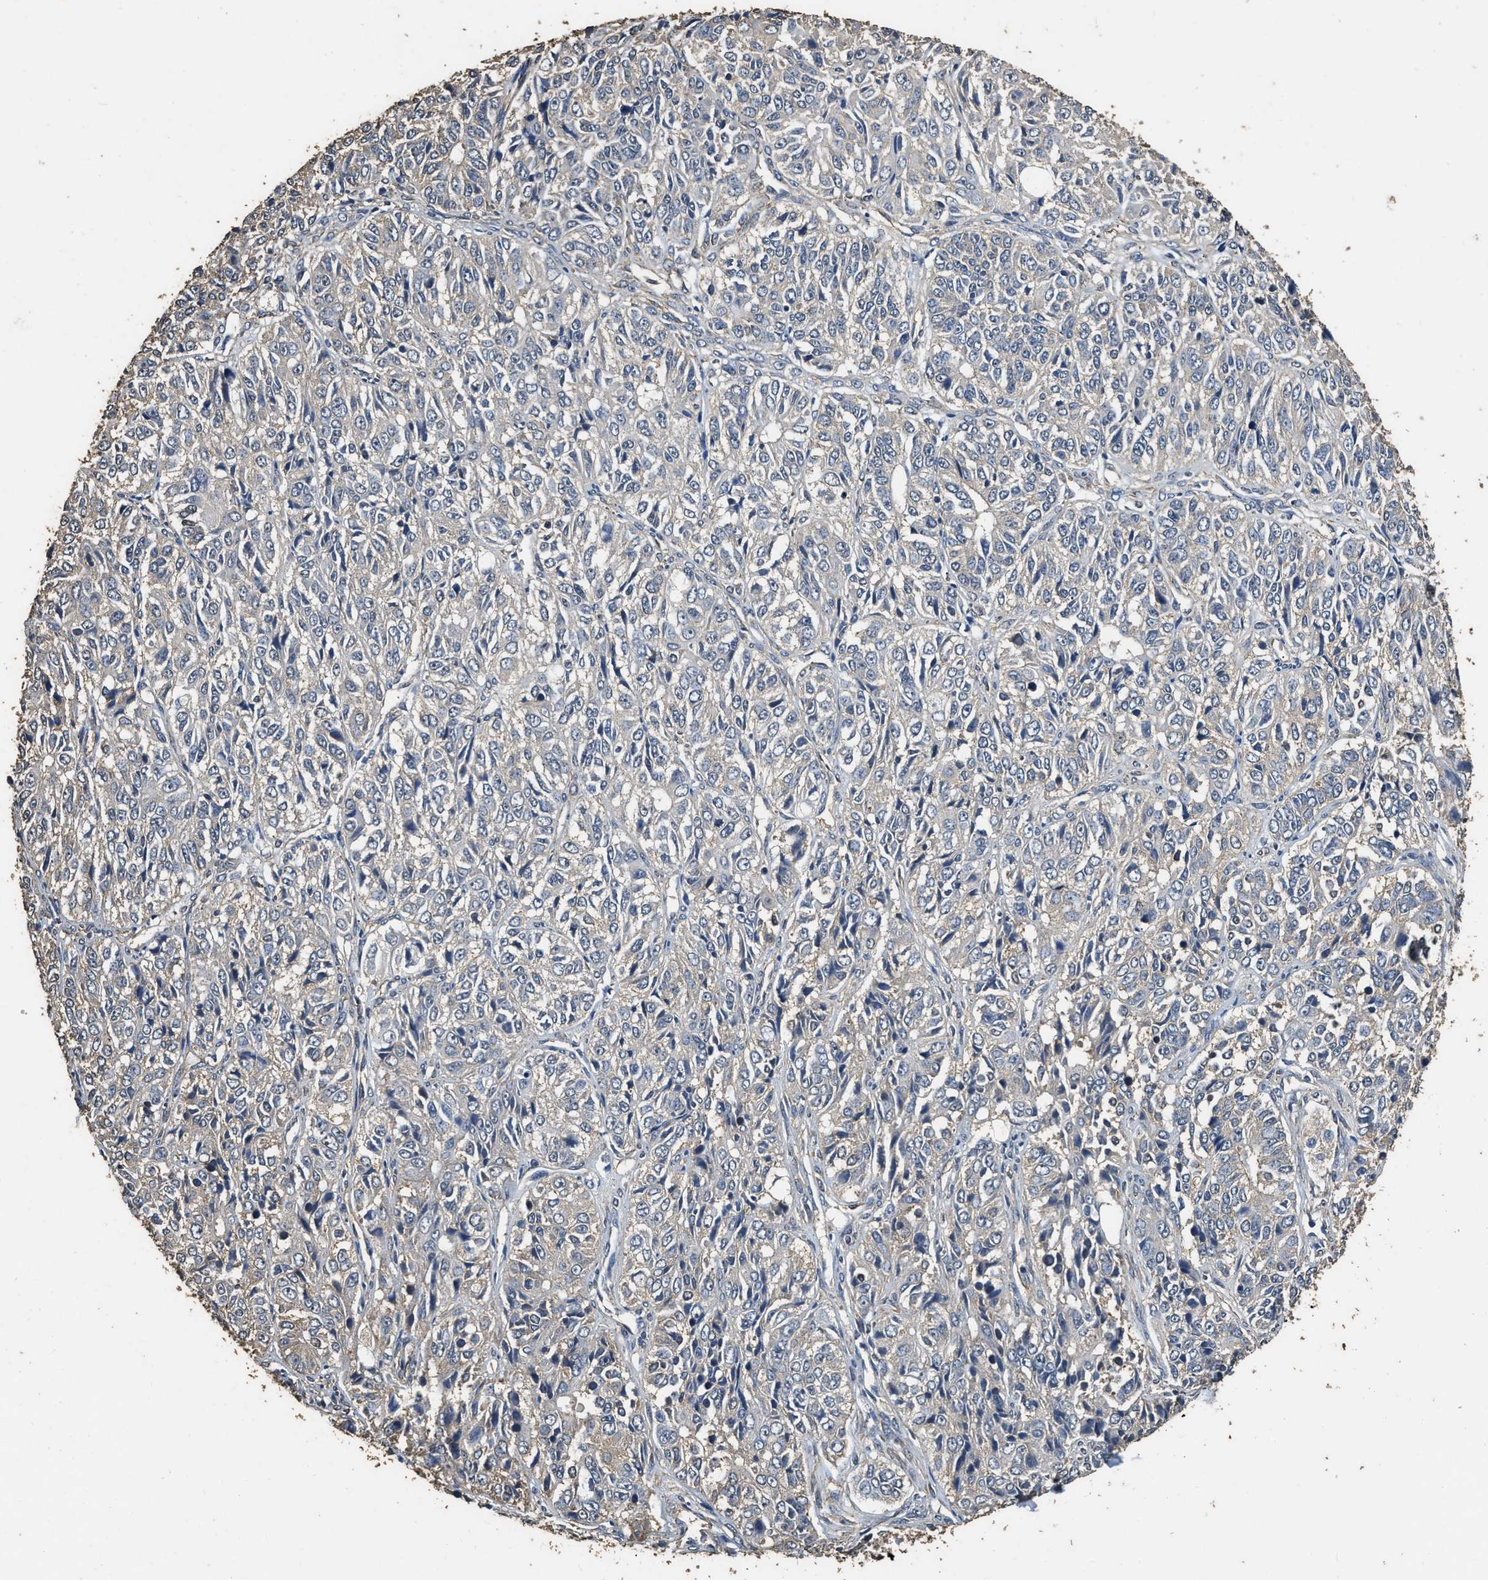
{"staining": {"intensity": "weak", "quantity": "<25%", "location": "cytoplasmic/membranous"}, "tissue": "ovarian cancer", "cell_type": "Tumor cells", "image_type": "cancer", "snomed": [{"axis": "morphology", "description": "Carcinoma, endometroid"}, {"axis": "topography", "description": "Ovary"}], "caption": "This is an immunohistochemistry micrograph of ovarian endometroid carcinoma. There is no staining in tumor cells.", "gene": "MIB1", "patient": {"sex": "female", "age": 51}}